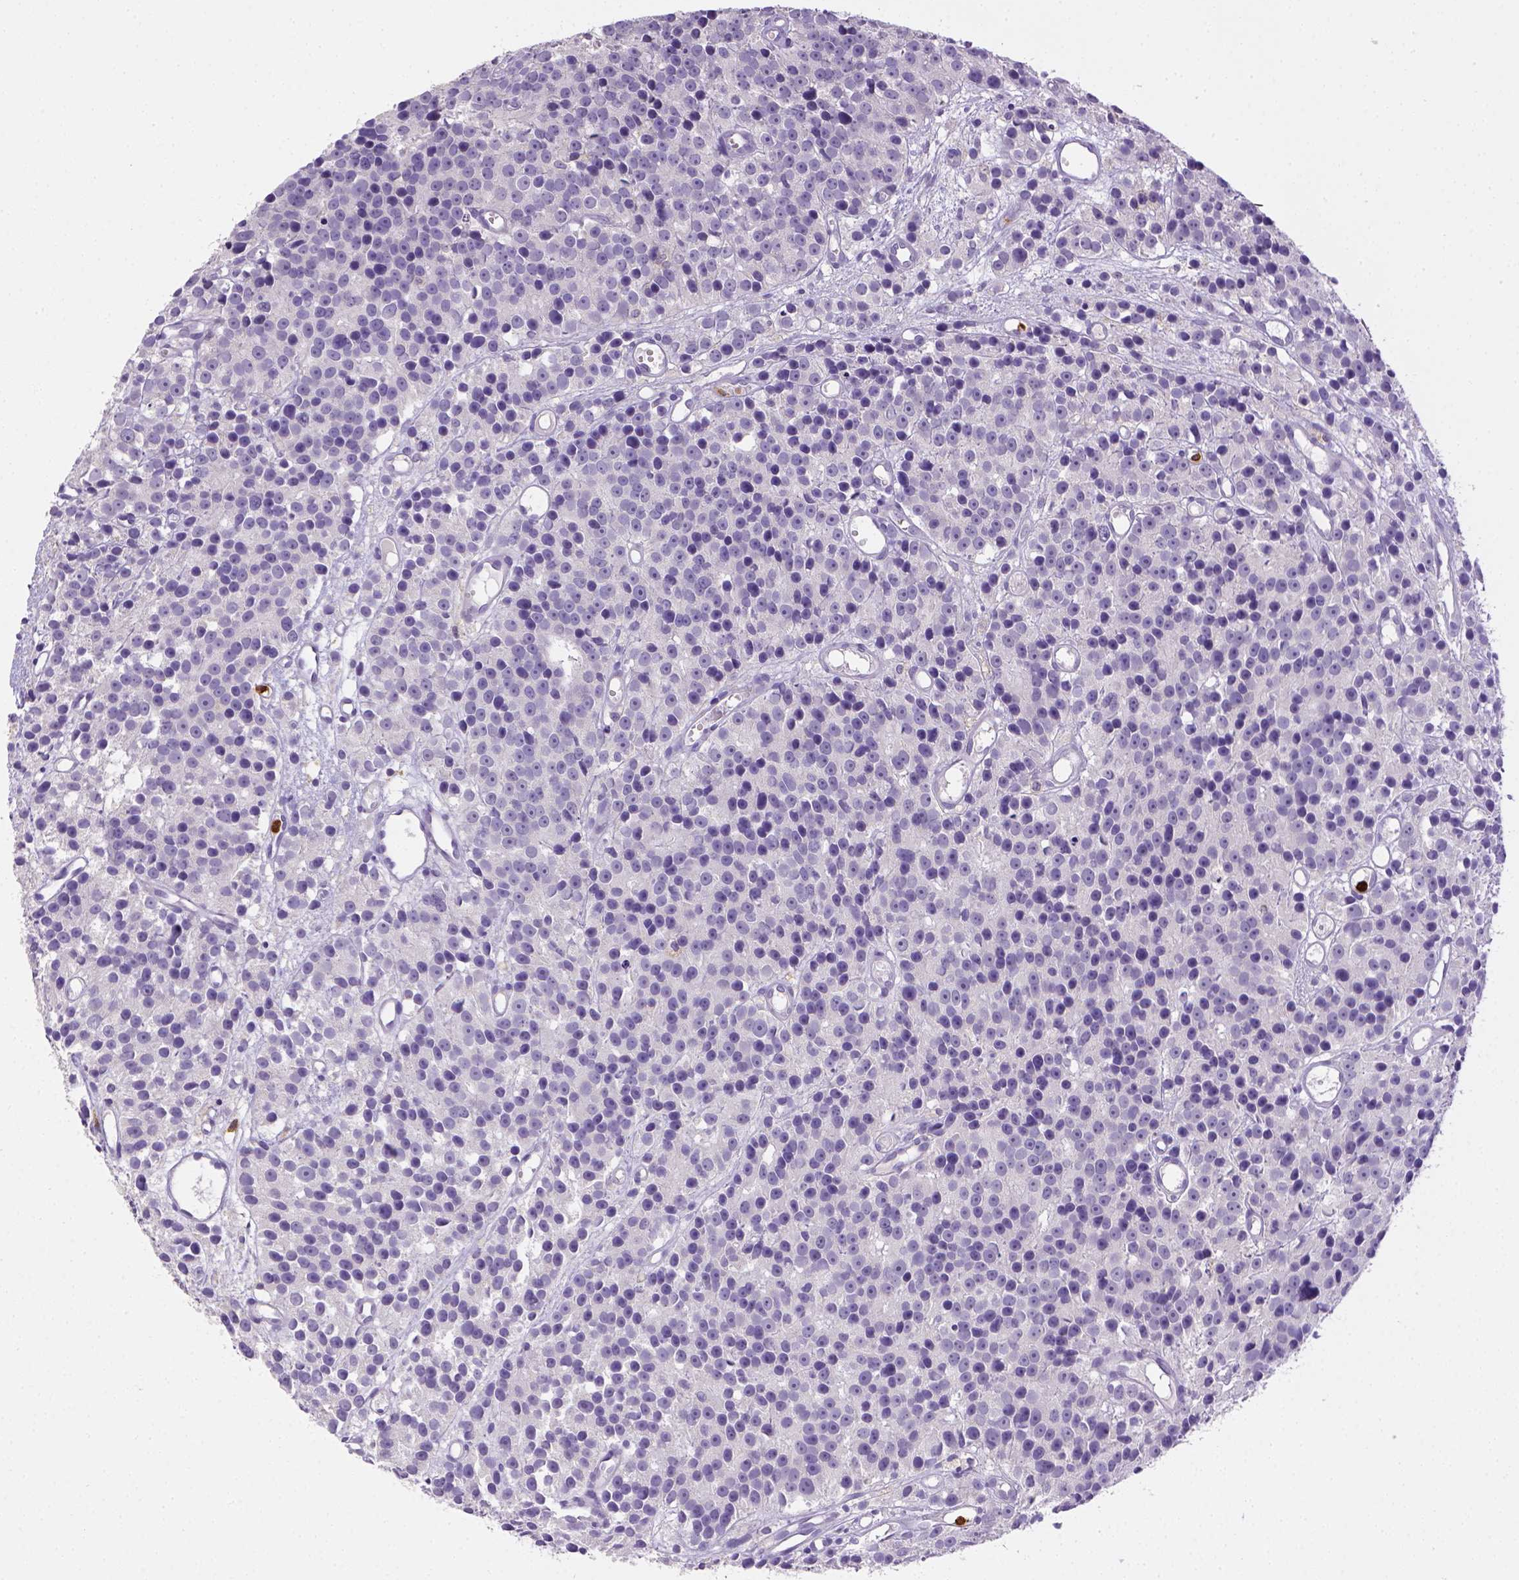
{"staining": {"intensity": "negative", "quantity": "none", "location": "none"}, "tissue": "prostate cancer", "cell_type": "Tumor cells", "image_type": "cancer", "snomed": [{"axis": "morphology", "description": "Adenocarcinoma, High grade"}, {"axis": "topography", "description": "Prostate"}], "caption": "This is a image of immunohistochemistry staining of high-grade adenocarcinoma (prostate), which shows no staining in tumor cells.", "gene": "ITGAM", "patient": {"sex": "male", "age": 77}}